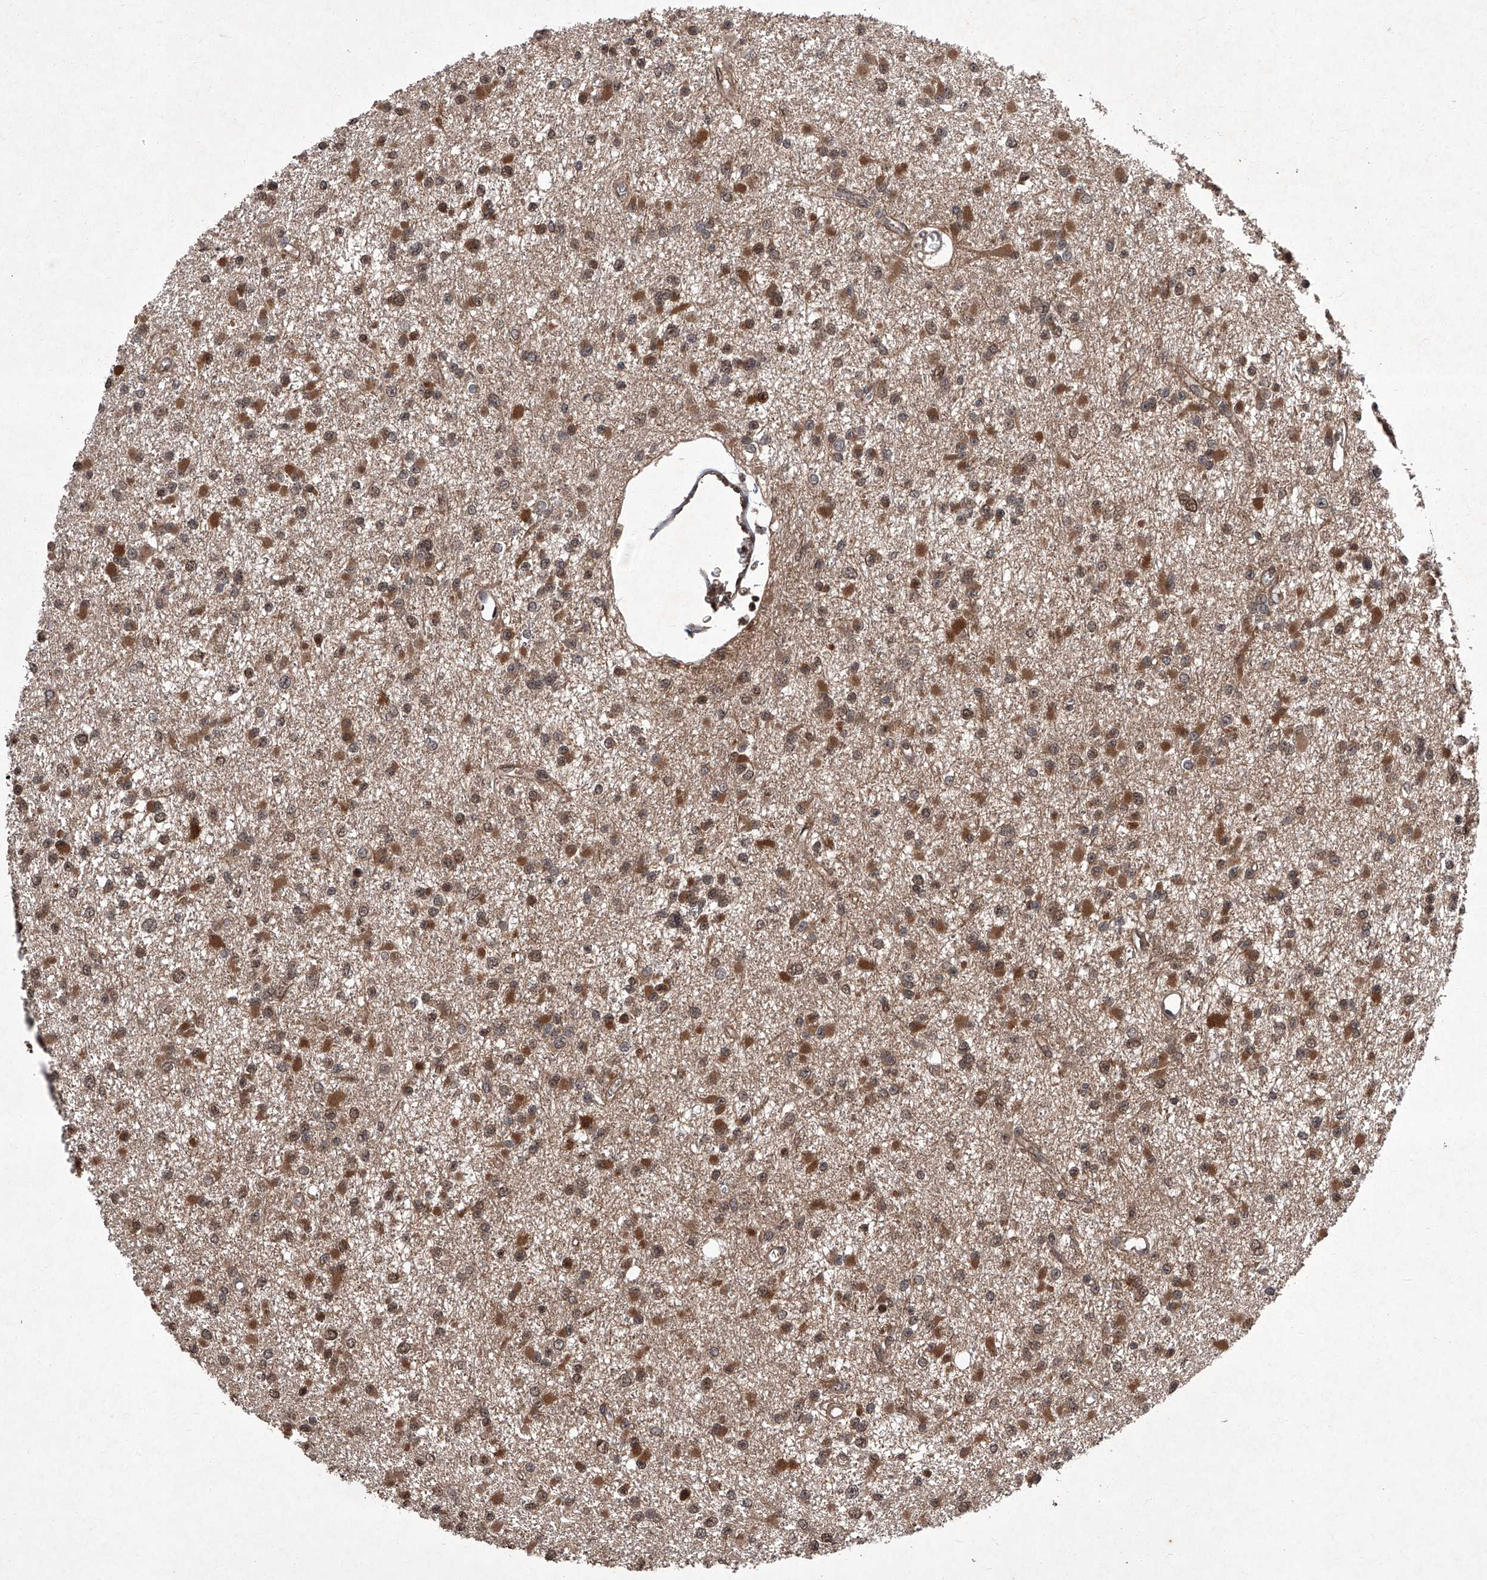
{"staining": {"intensity": "strong", "quantity": ">75%", "location": "cytoplasmic/membranous,nuclear"}, "tissue": "glioma", "cell_type": "Tumor cells", "image_type": "cancer", "snomed": [{"axis": "morphology", "description": "Glioma, malignant, Low grade"}, {"axis": "topography", "description": "Brain"}], "caption": "Malignant low-grade glioma stained with a protein marker displays strong staining in tumor cells.", "gene": "TSNAX", "patient": {"sex": "female", "age": 22}}